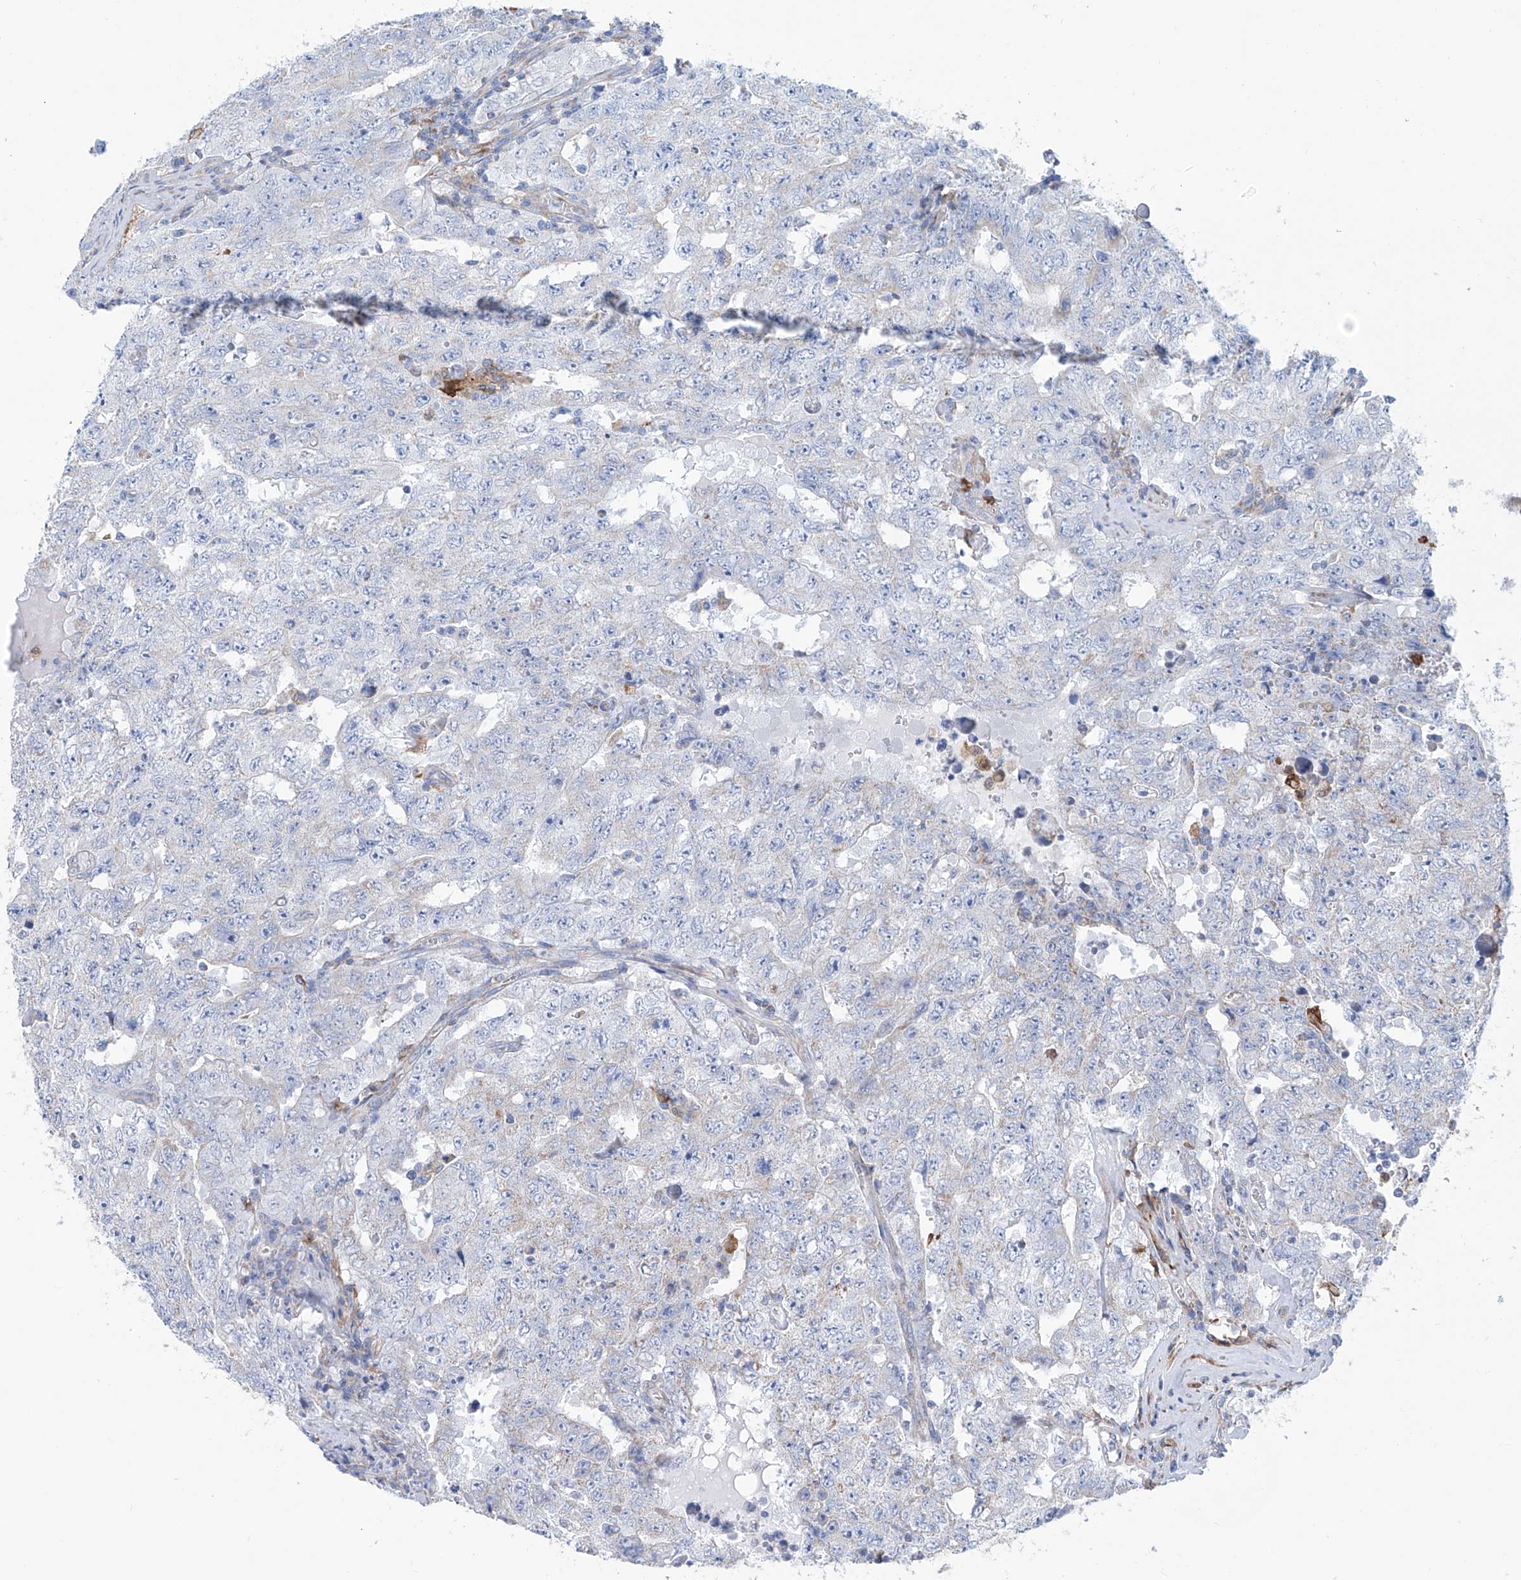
{"staining": {"intensity": "negative", "quantity": "none", "location": "none"}, "tissue": "testis cancer", "cell_type": "Tumor cells", "image_type": "cancer", "snomed": [{"axis": "morphology", "description": "Carcinoma, Embryonal, NOS"}, {"axis": "topography", "description": "Testis"}], "caption": "Tumor cells are negative for protein expression in human testis cancer. Brightfield microscopy of immunohistochemistry stained with DAB (3,3'-diaminobenzidine) (brown) and hematoxylin (blue), captured at high magnification.", "gene": "ALDH6A1", "patient": {"sex": "male", "age": 26}}